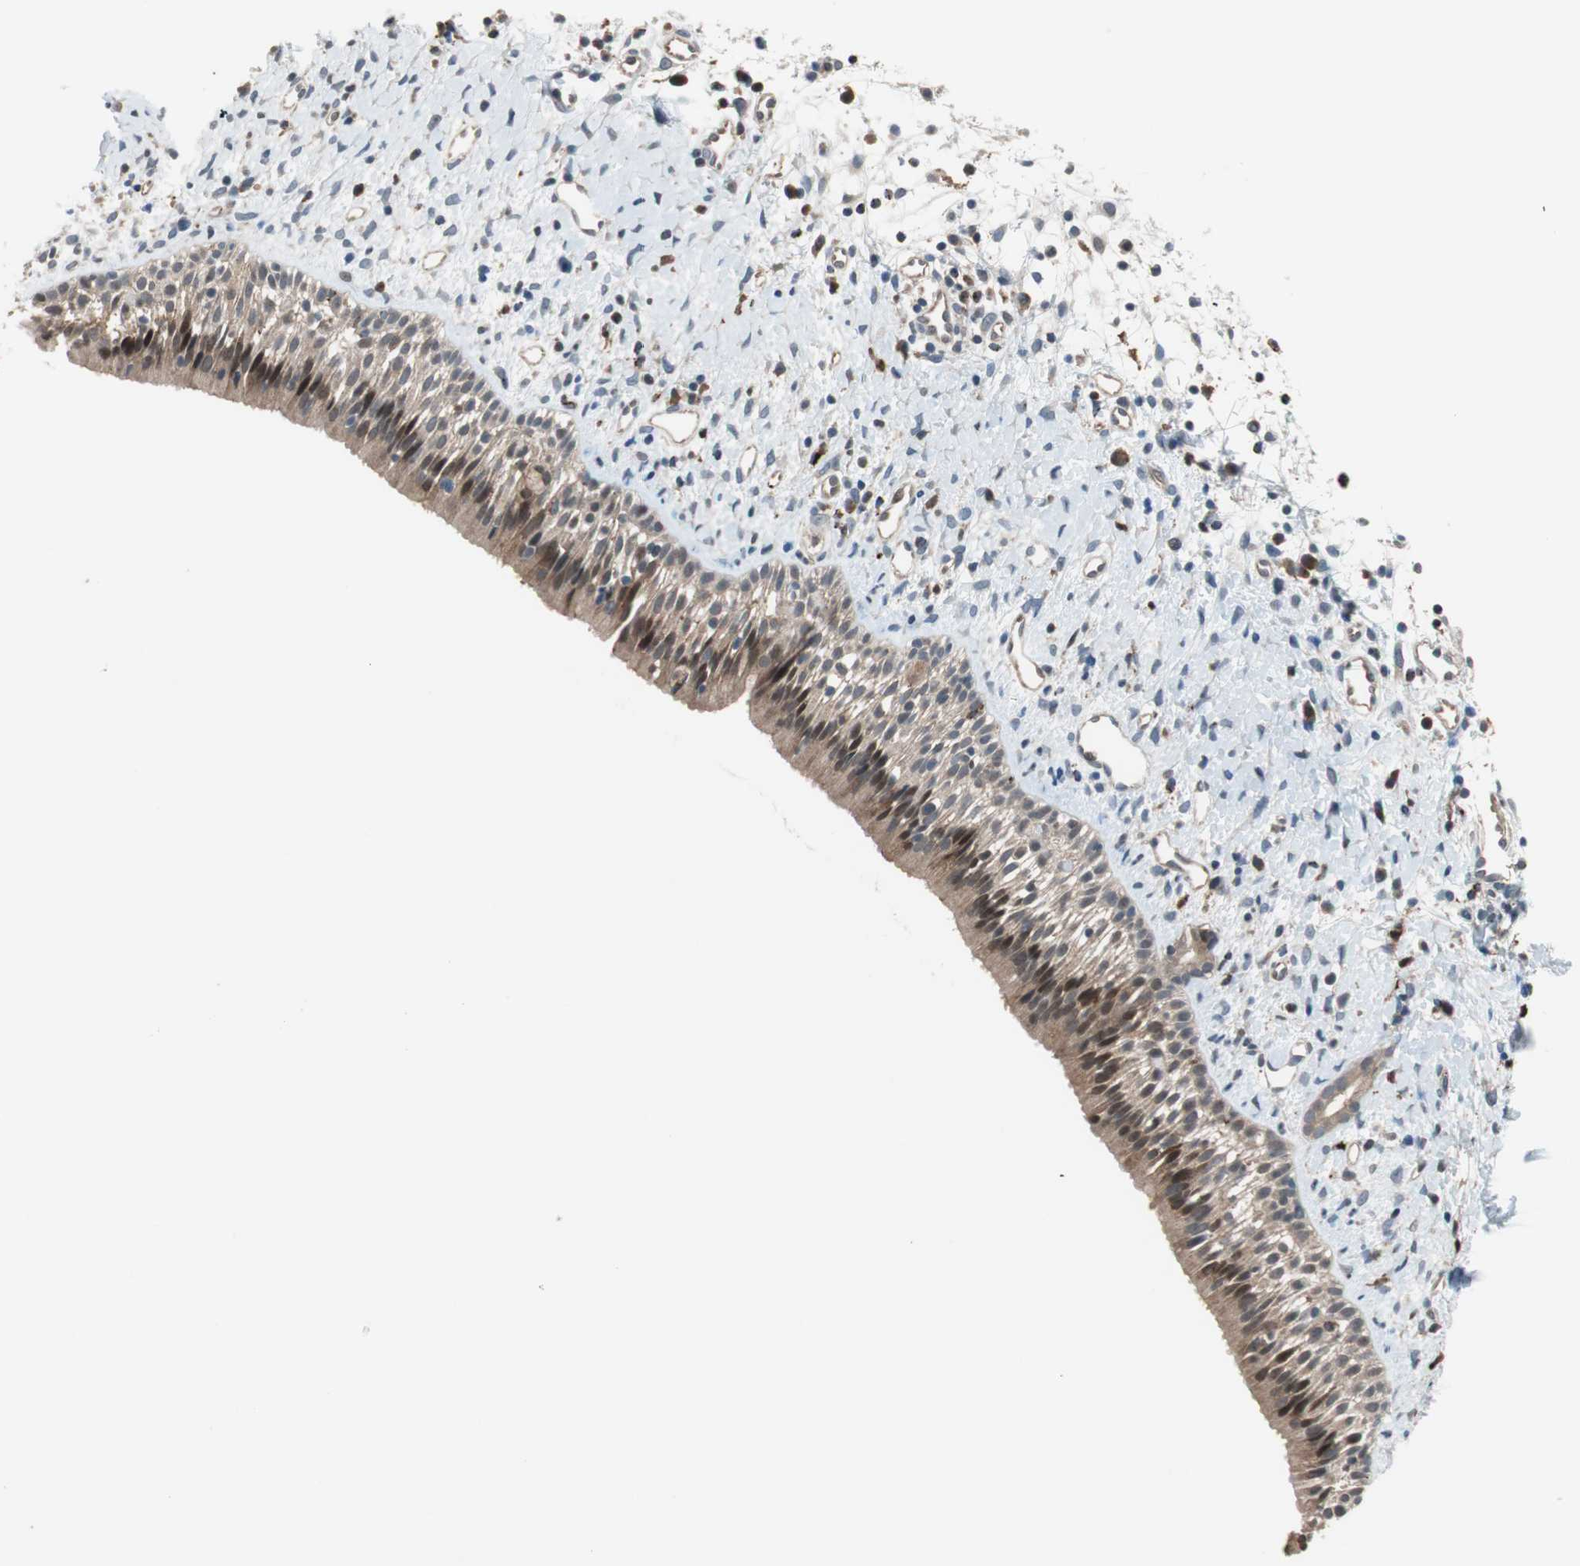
{"staining": {"intensity": "moderate", "quantity": ">75%", "location": "cytoplasmic/membranous,nuclear"}, "tissue": "nasopharynx", "cell_type": "Respiratory epithelial cells", "image_type": "normal", "snomed": [{"axis": "morphology", "description": "Normal tissue, NOS"}, {"axis": "topography", "description": "Nasopharynx"}], "caption": "Immunohistochemical staining of unremarkable human nasopharynx reveals medium levels of moderate cytoplasmic/membranous,nuclear positivity in about >75% of respiratory epithelial cells.", "gene": "P3R3URF", "patient": {"sex": "male", "age": 22}}